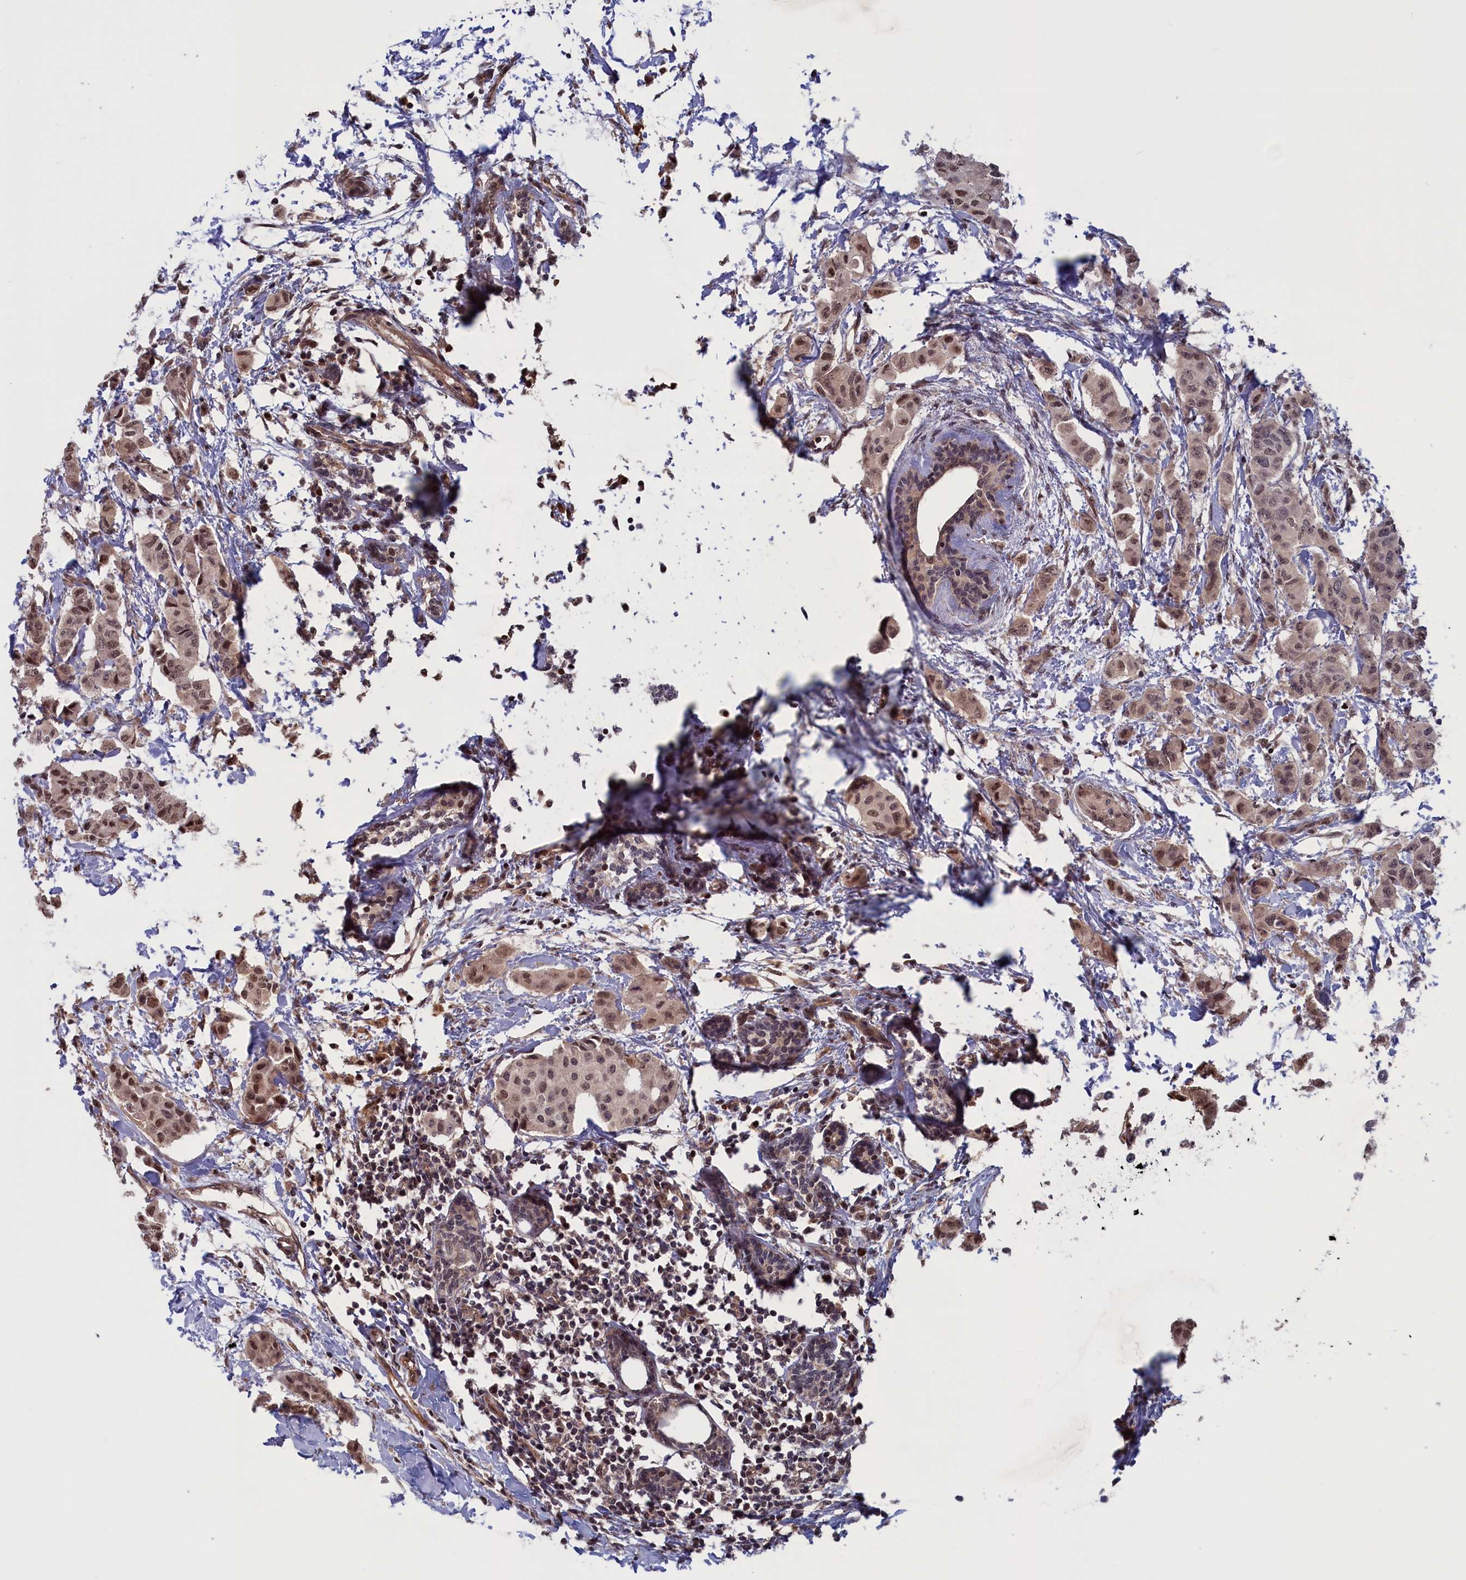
{"staining": {"intensity": "moderate", "quantity": ">75%", "location": "nuclear"}, "tissue": "breast cancer", "cell_type": "Tumor cells", "image_type": "cancer", "snomed": [{"axis": "morphology", "description": "Duct carcinoma"}, {"axis": "topography", "description": "Breast"}], "caption": "Moderate nuclear expression is seen in about >75% of tumor cells in breast cancer (invasive ductal carcinoma).", "gene": "PLP2", "patient": {"sex": "female", "age": 40}}